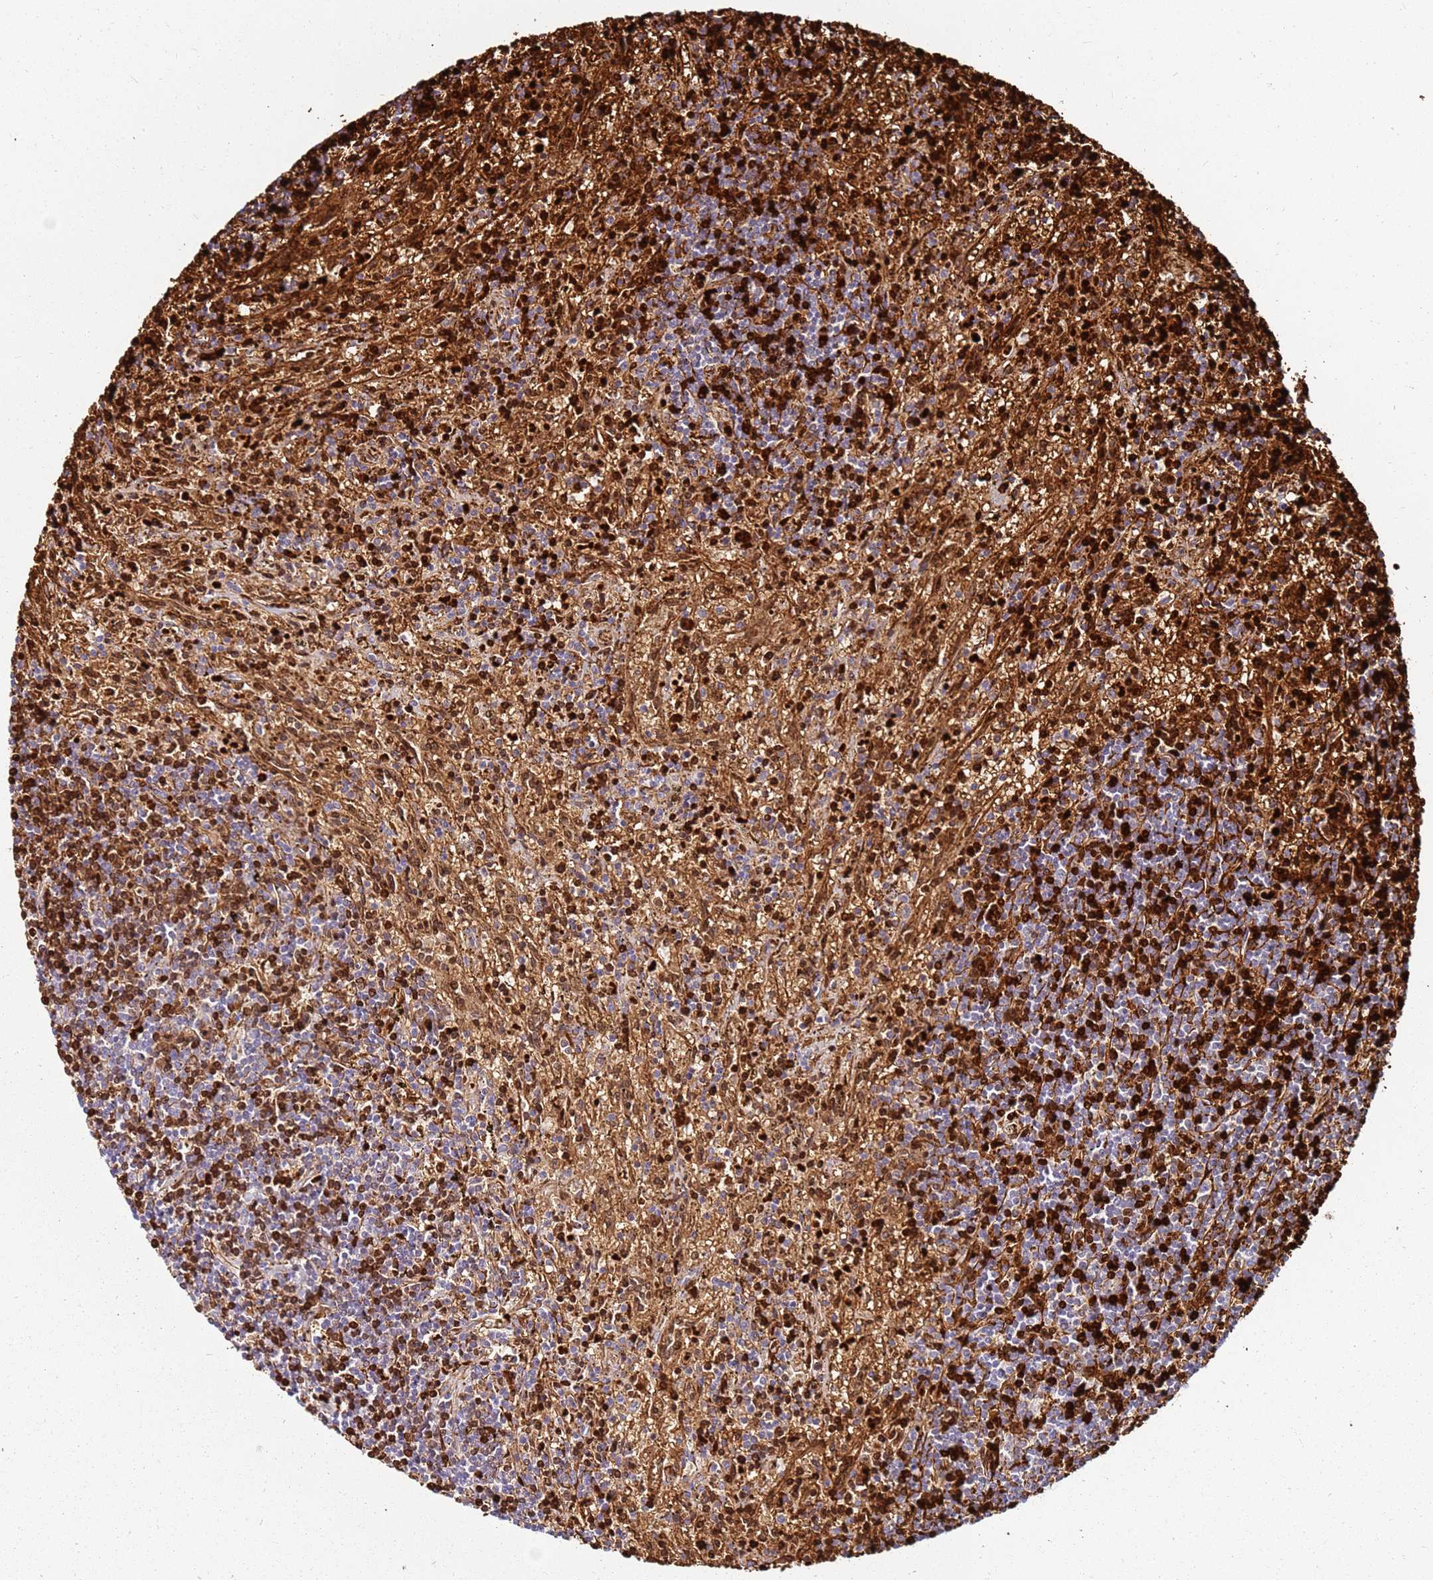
{"staining": {"intensity": "negative", "quantity": "none", "location": "none"}, "tissue": "lymphoma", "cell_type": "Tumor cells", "image_type": "cancer", "snomed": [{"axis": "morphology", "description": "Malignant lymphoma, non-Hodgkin's type, Low grade"}, {"axis": "topography", "description": "Spleen"}], "caption": "Immunohistochemical staining of lymphoma shows no significant positivity in tumor cells.", "gene": "RNF11", "patient": {"sex": "male", "age": 76}}